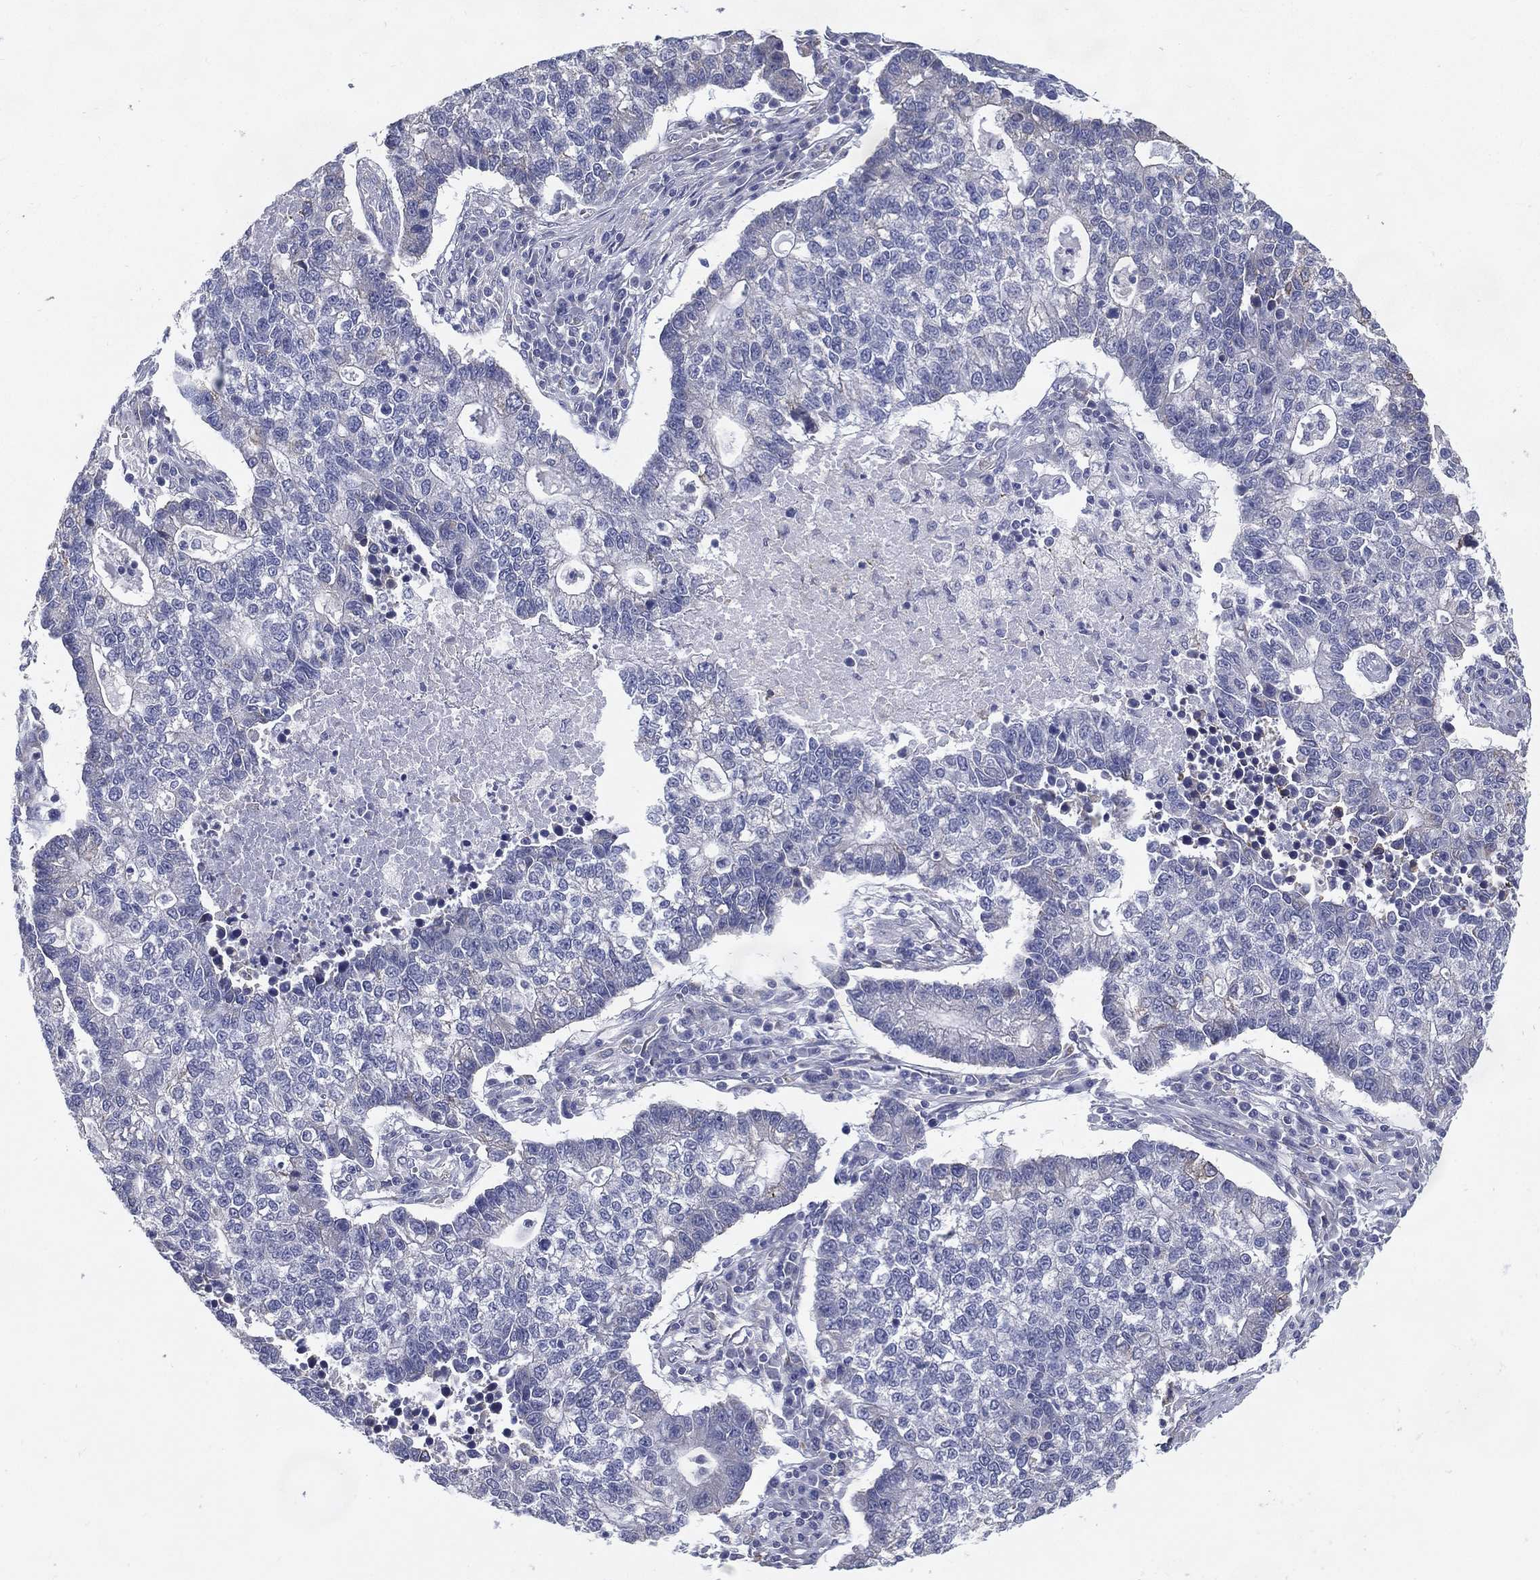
{"staining": {"intensity": "negative", "quantity": "none", "location": "none"}, "tissue": "lung cancer", "cell_type": "Tumor cells", "image_type": "cancer", "snomed": [{"axis": "morphology", "description": "Adenocarcinoma, NOS"}, {"axis": "topography", "description": "Lung"}], "caption": "Immunohistochemistry (IHC) of human adenocarcinoma (lung) exhibits no staining in tumor cells.", "gene": "C19orf18", "patient": {"sex": "male", "age": 57}}